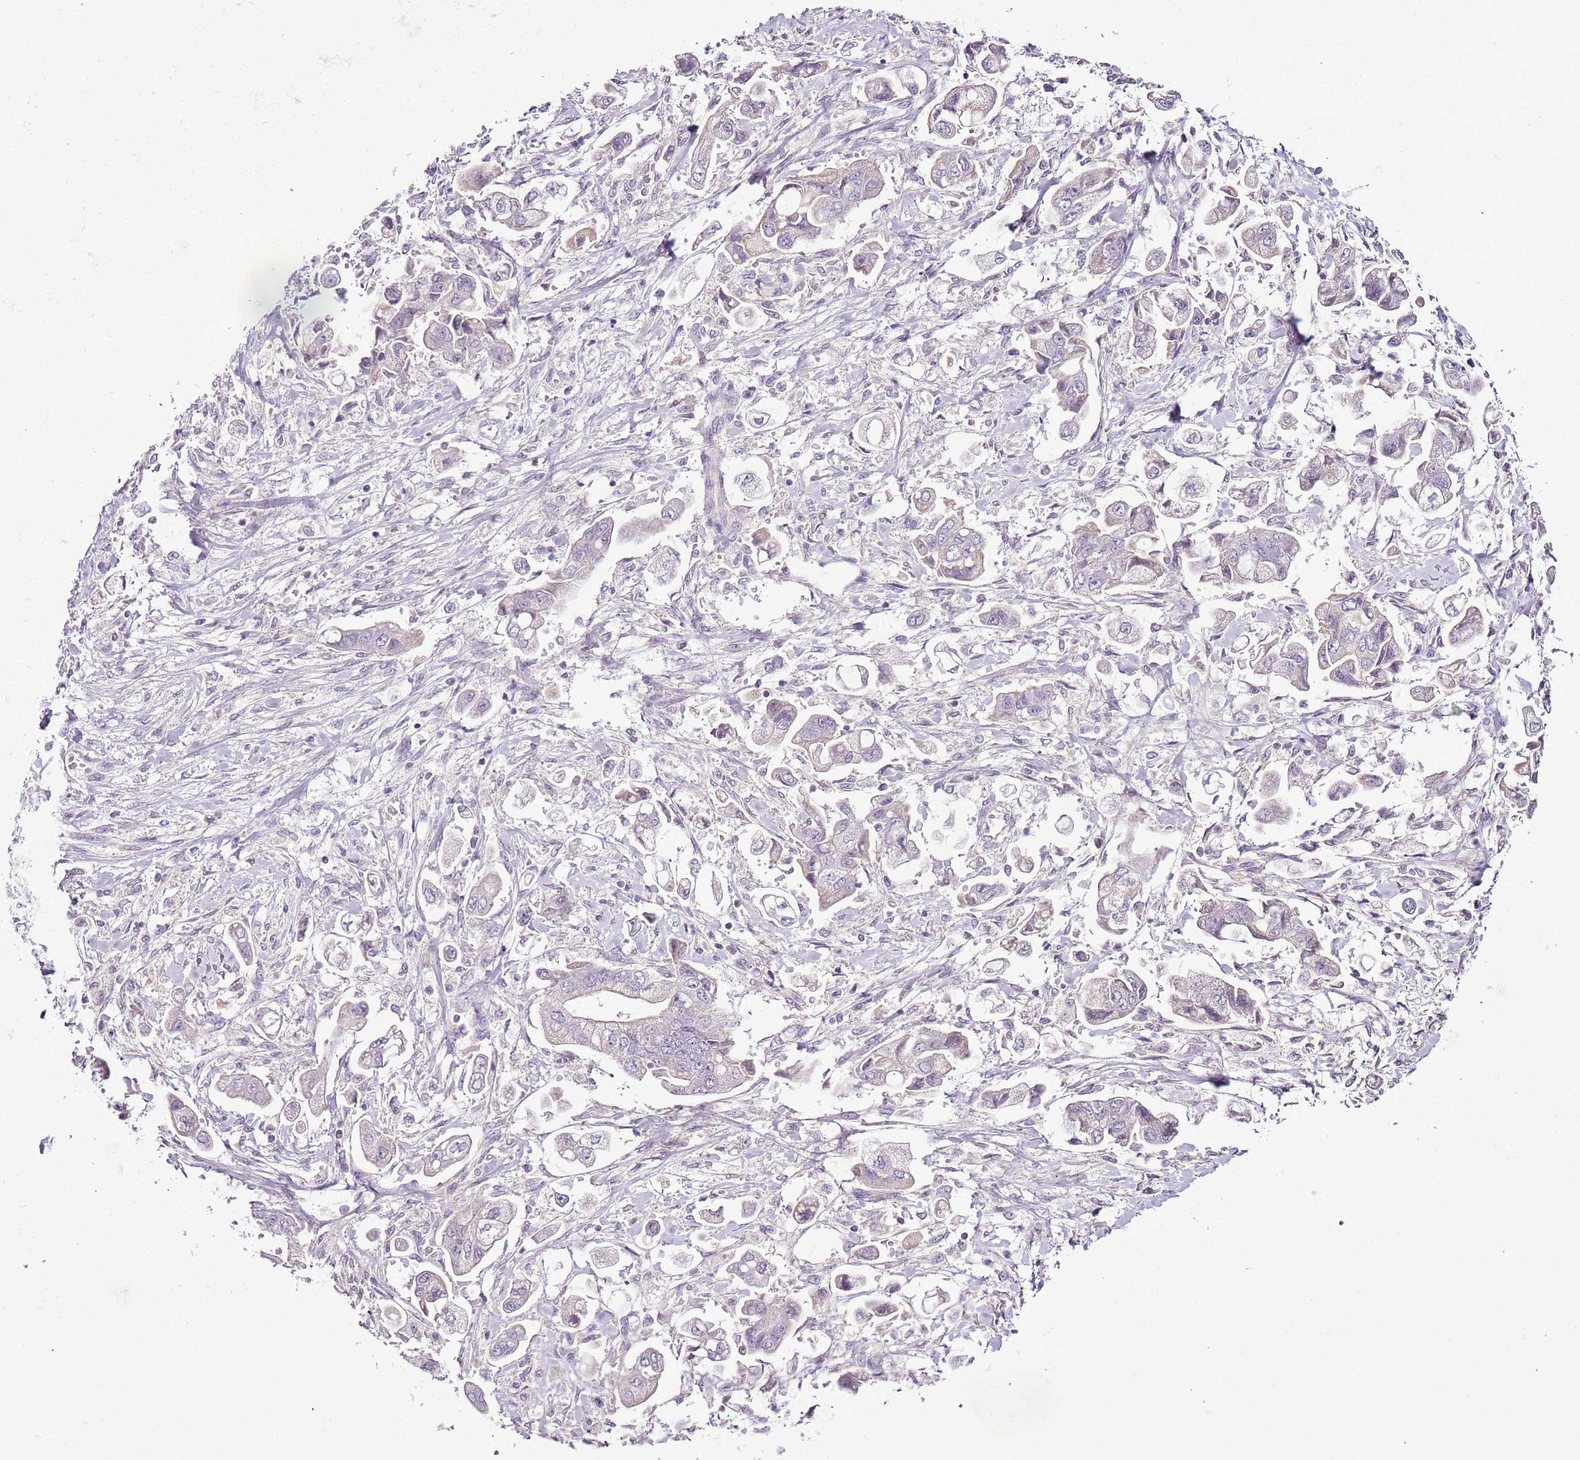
{"staining": {"intensity": "negative", "quantity": "none", "location": "none"}, "tissue": "stomach cancer", "cell_type": "Tumor cells", "image_type": "cancer", "snomed": [{"axis": "morphology", "description": "Adenocarcinoma, NOS"}, {"axis": "topography", "description": "Stomach"}], "caption": "Tumor cells show no significant protein expression in stomach cancer (adenocarcinoma).", "gene": "CMKLR1", "patient": {"sex": "male", "age": 62}}